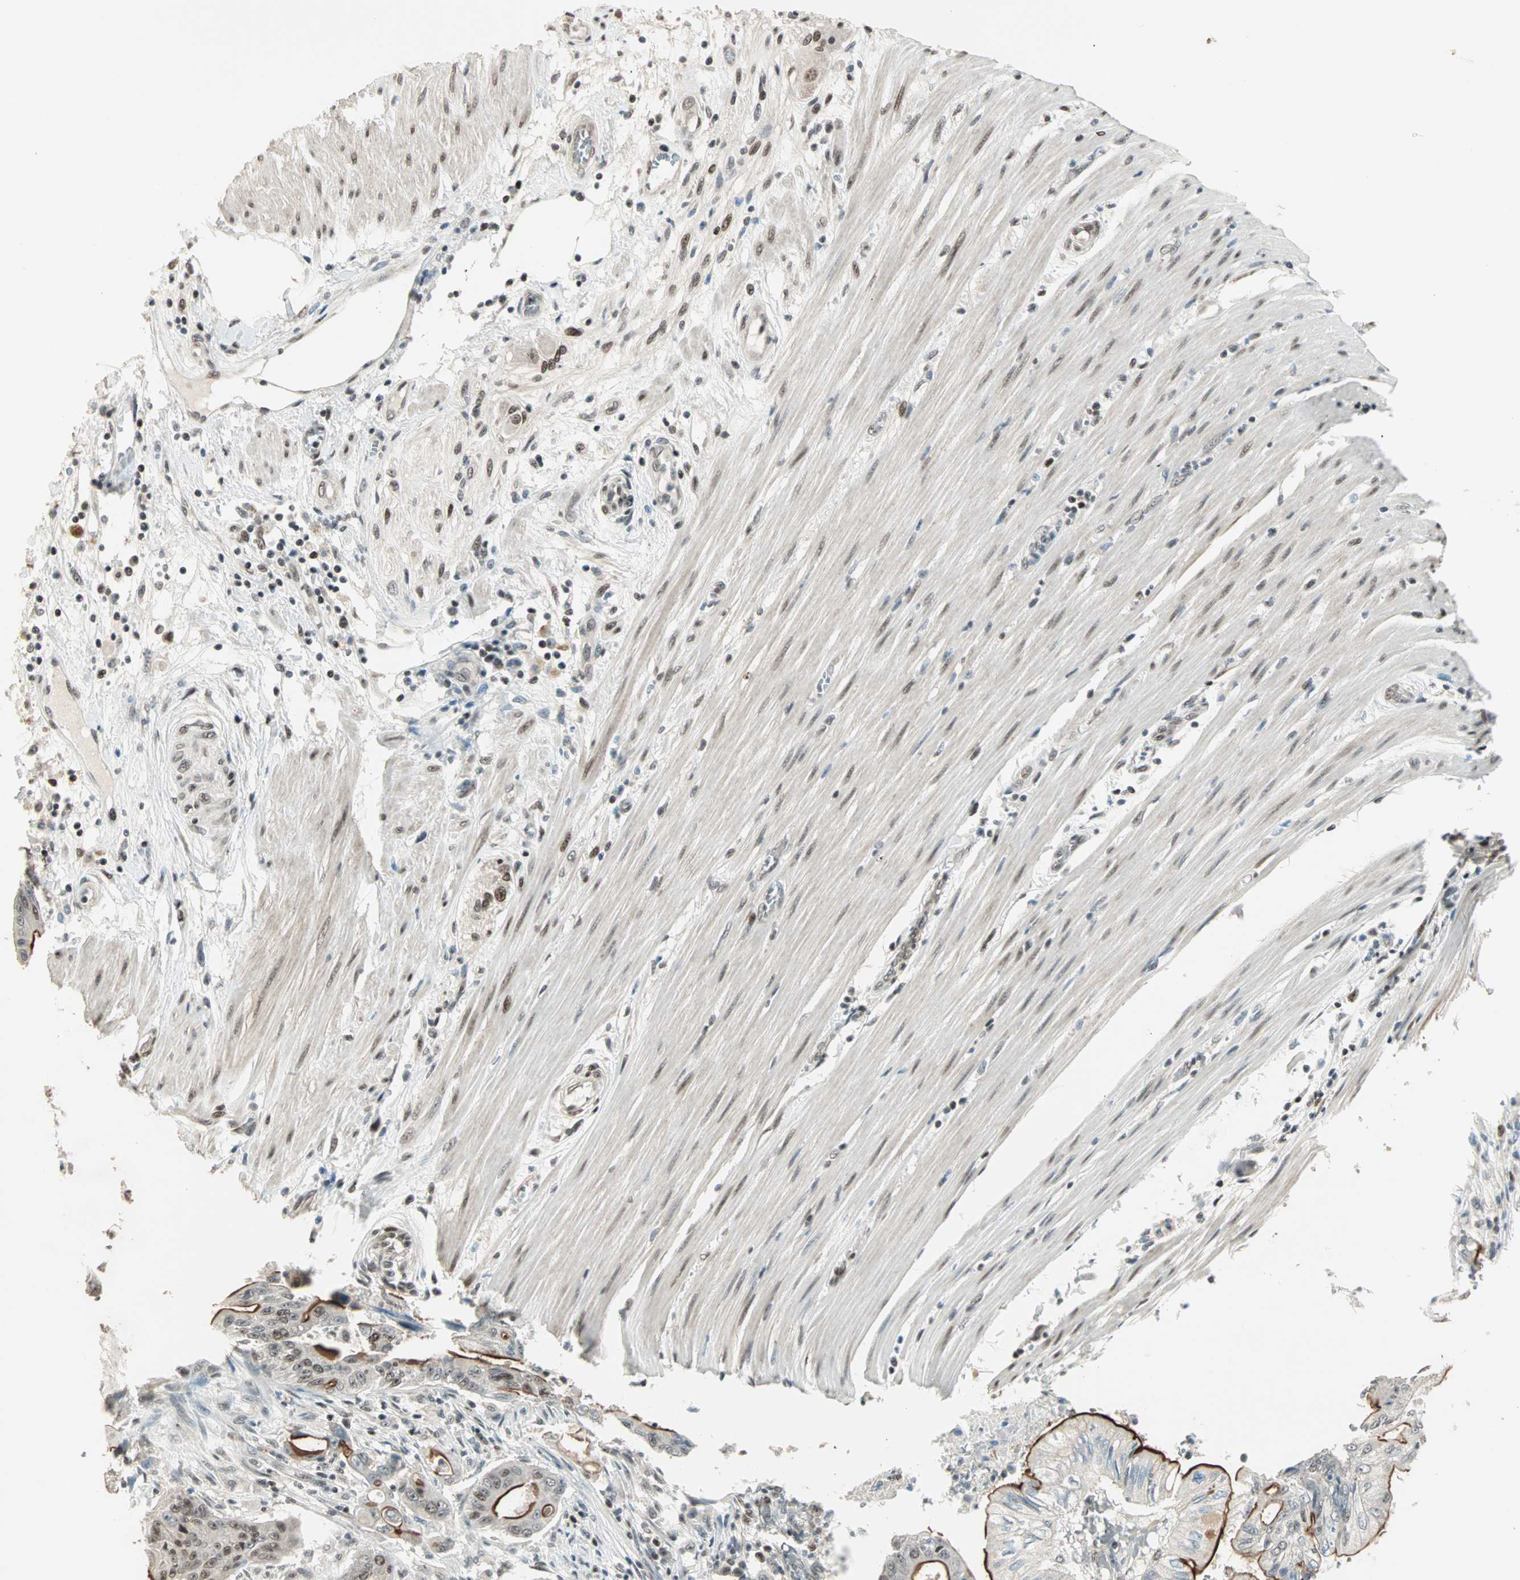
{"staining": {"intensity": "strong", "quantity": ">75%", "location": "cytoplasmic/membranous,nuclear"}, "tissue": "pancreatic cancer", "cell_type": "Tumor cells", "image_type": "cancer", "snomed": [{"axis": "morphology", "description": "Normal tissue, NOS"}, {"axis": "topography", "description": "Lymph node"}], "caption": "Protein staining by immunohistochemistry shows strong cytoplasmic/membranous and nuclear staining in approximately >75% of tumor cells in pancreatic cancer. Ihc stains the protein in brown and the nuclei are stained blue.", "gene": "MDC1", "patient": {"sex": "male", "age": 62}}